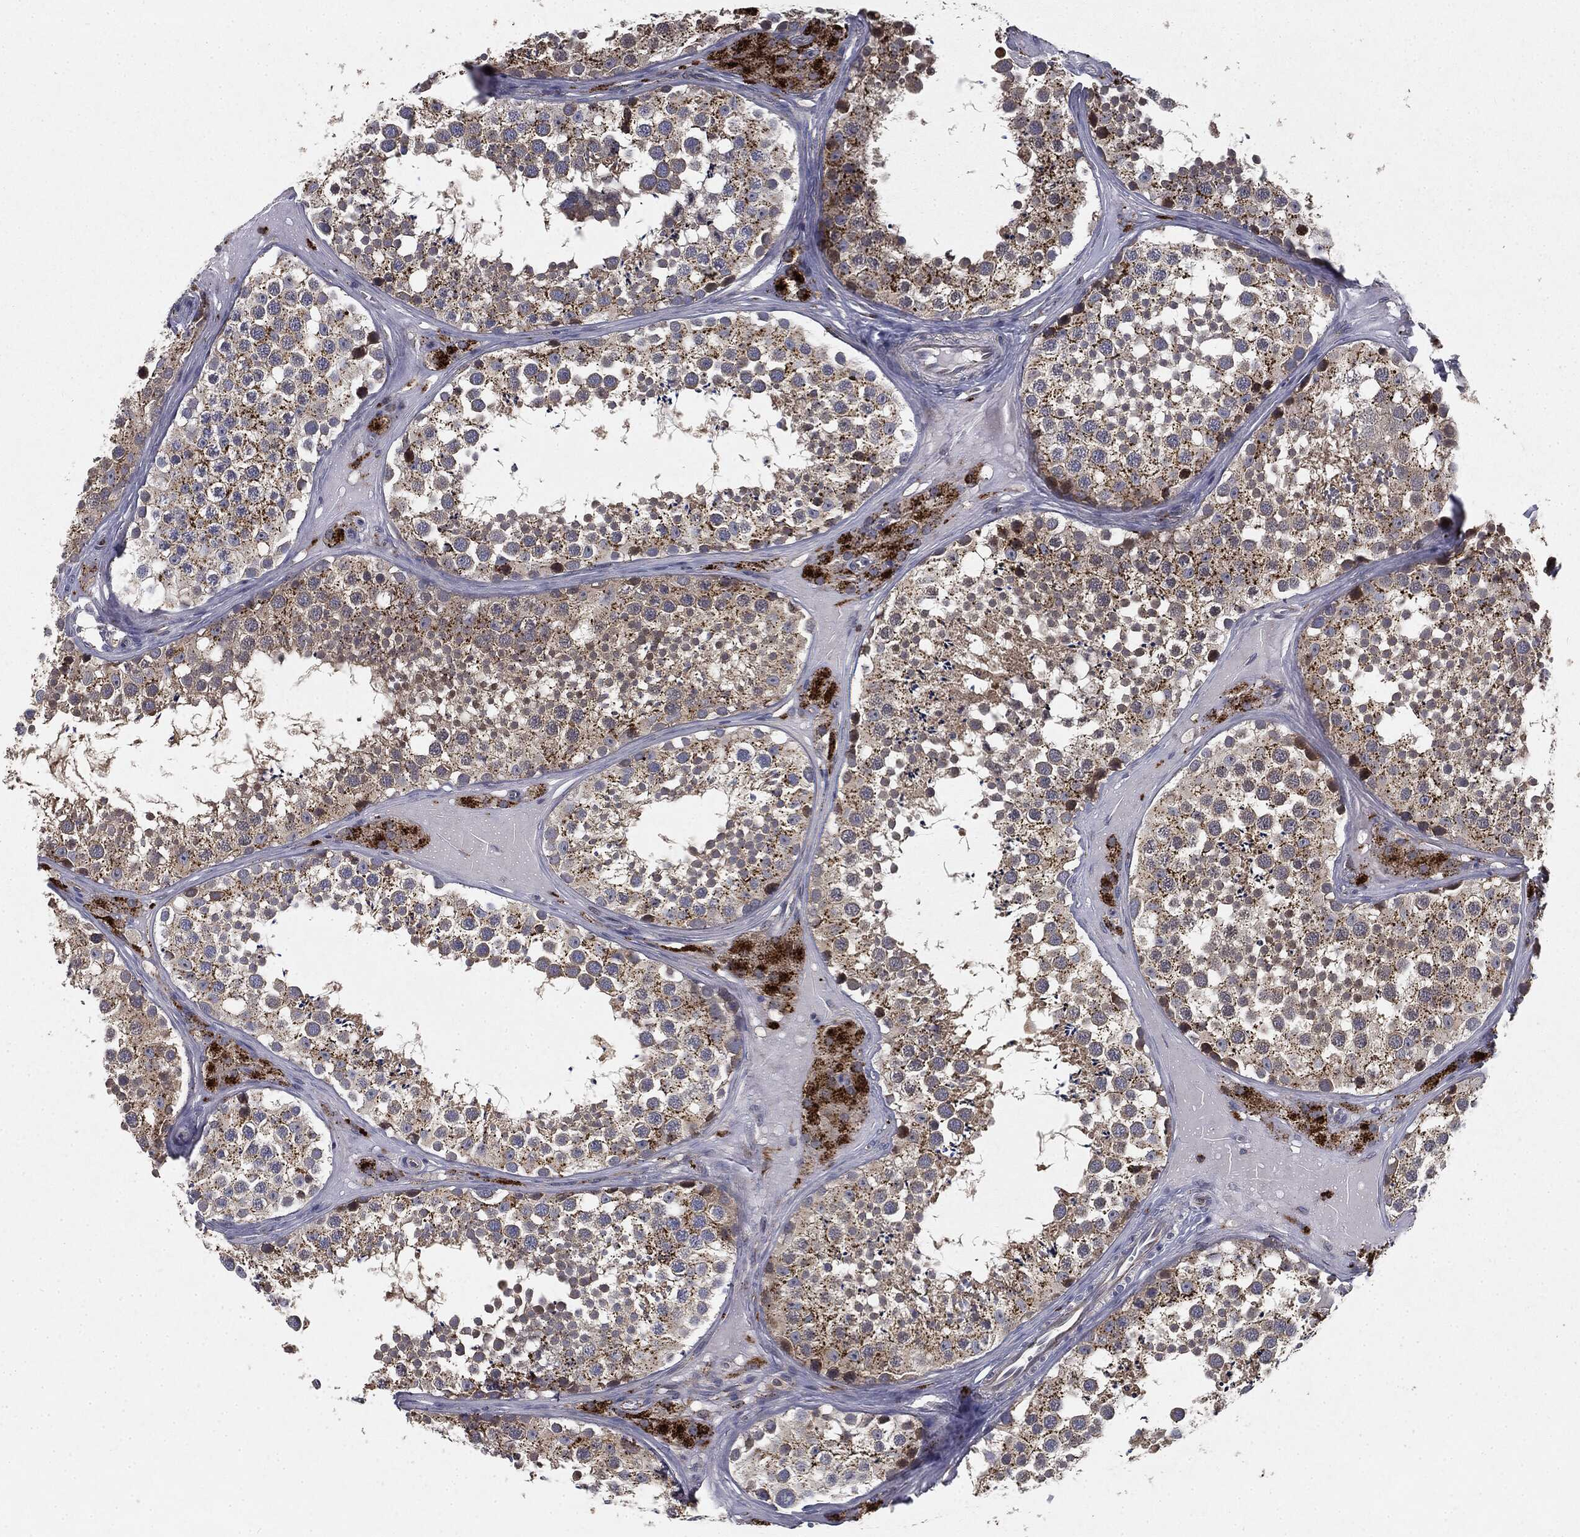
{"staining": {"intensity": "moderate", "quantity": ">75%", "location": "cytoplasmic/membranous"}, "tissue": "testis", "cell_type": "Cells in seminiferous ducts", "image_type": "normal", "snomed": [{"axis": "morphology", "description": "Normal tissue, NOS"}, {"axis": "topography", "description": "Testis"}], "caption": "Brown immunohistochemical staining in benign human testis exhibits moderate cytoplasmic/membranous staining in approximately >75% of cells in seminiferous ducts. Using DAB (brown) and hematoxylin (blue) stains, captured at high magnification using brightfield microscopy.", "gene": "CTSA", "patient": {"sex": "male", "age": 31}}